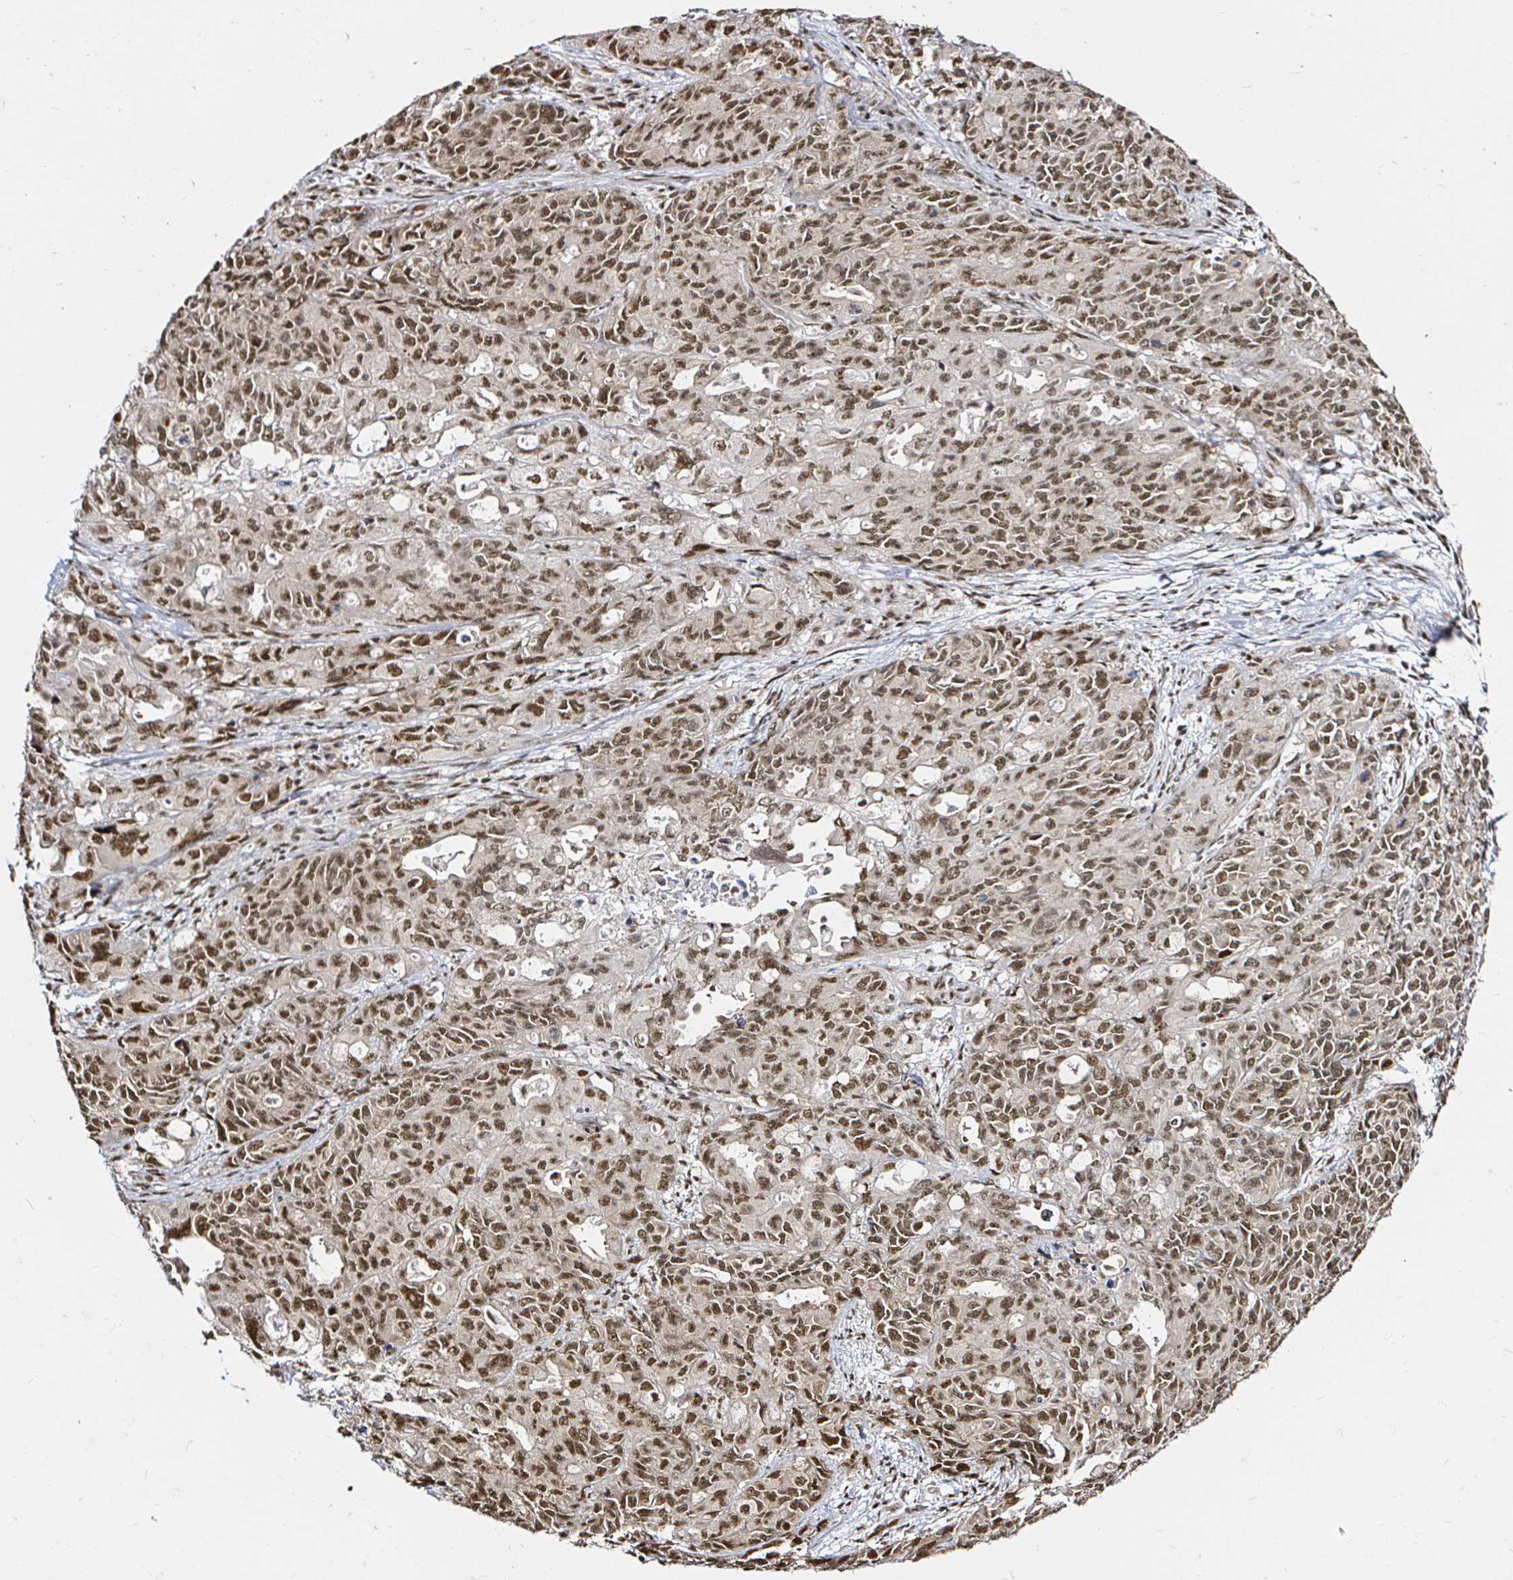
{"staining": {"intensity": "moderate", "quantity": ">75%", "location": "nuclear"}, "tissue": "endometrial cancer", "cell_type": "Tumor cells", "image_type": "cancer", "snomed": [{"axis": "morphology", "description": "Adenocarcinoma, NOS"}, {"axis": "topography", "description": "Uterus"}], "caption": "Protein expression analysis of endometrial cancer (adenocarcinoma) exhibits moderate nuclear staining in about >75% of tumor cells.", "gene": "SNRPC", "patient": {"sex": "female", "age": 79}}